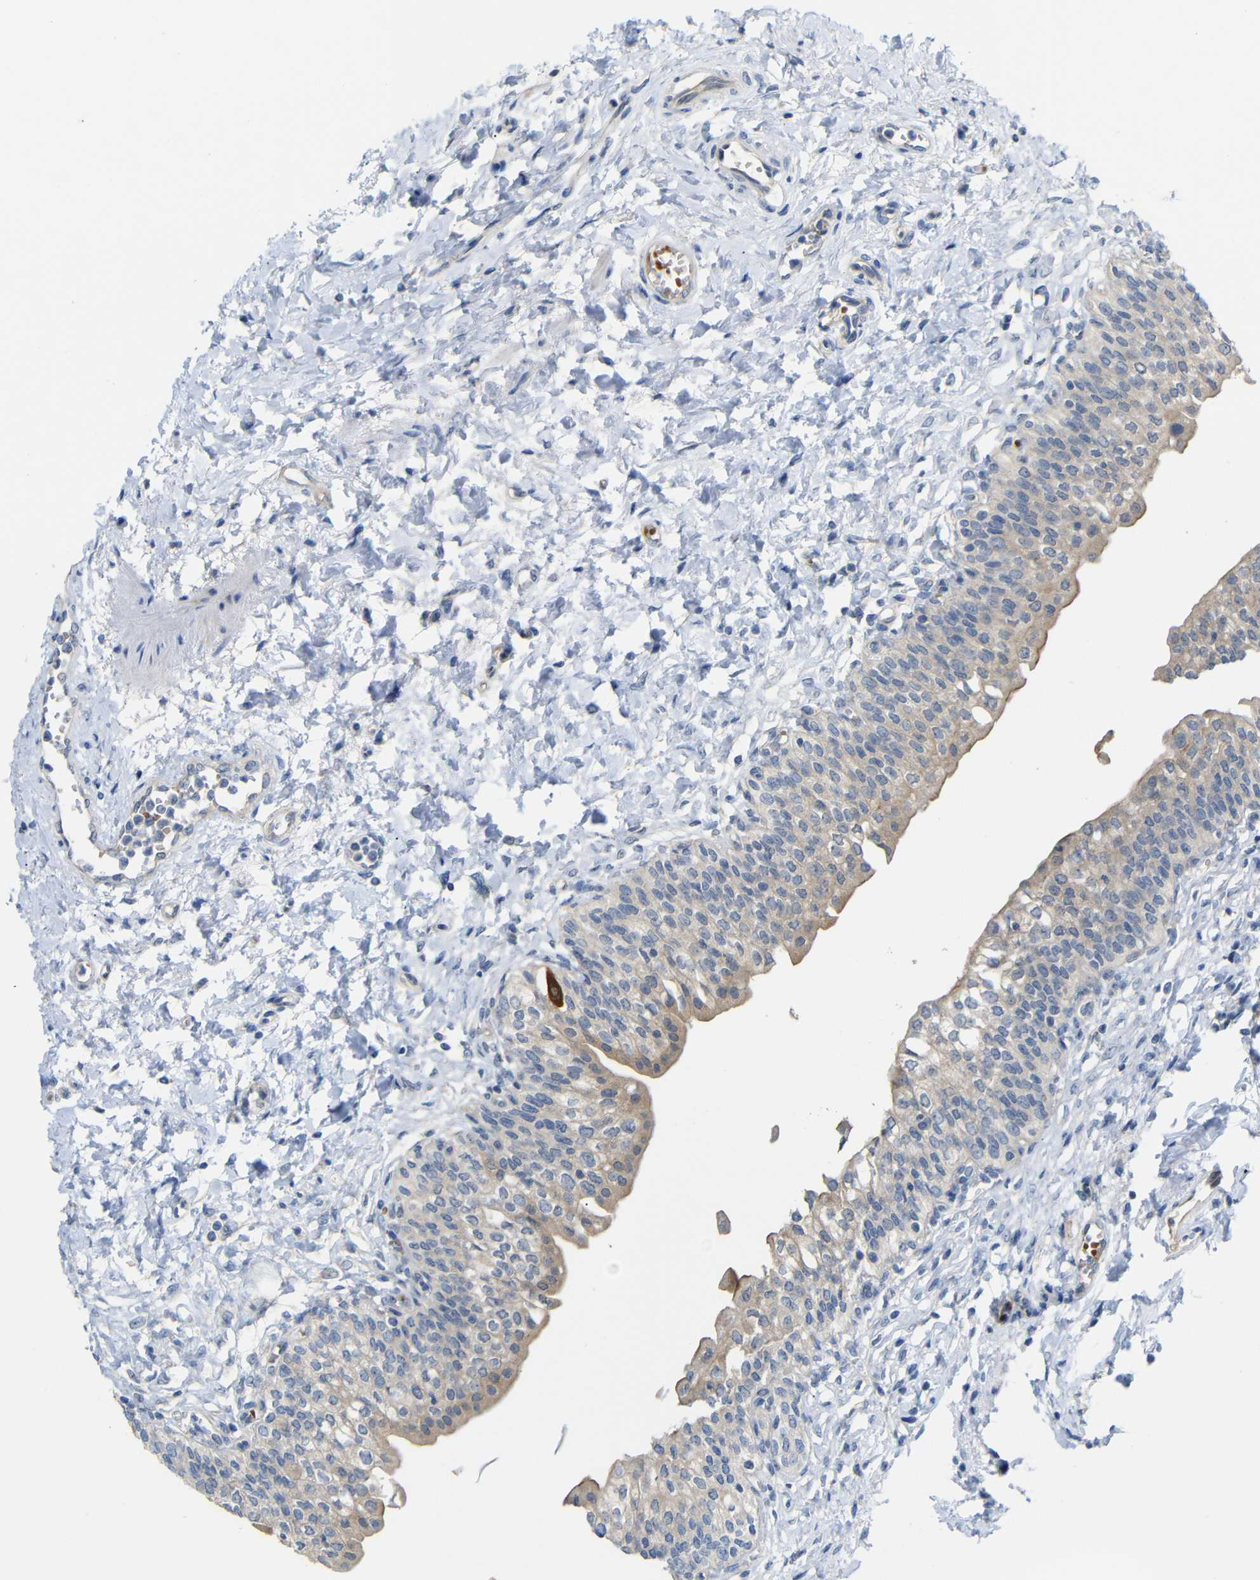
{"staining": {"intensity": "weak", "quantity": ">75%", "location": "cytoplasmic/membranous"}, "tissue": "urinary bladder", "cell_type": "Urothelial cells", "image_type": "normal", "snomed": [{"axis": "morphology", "description": "Normal tissue, NOS"}, {"axis": "topography", "description": "Urinary bladder"}], "caption": "The histopathology image shows a brown stain indicating the presence of a protein in the cytoplasmic/membranous of urothelial cells in urinary bladder.", "gene": "TBC1D32", "patient": {"sex": "male", "age": 55}}